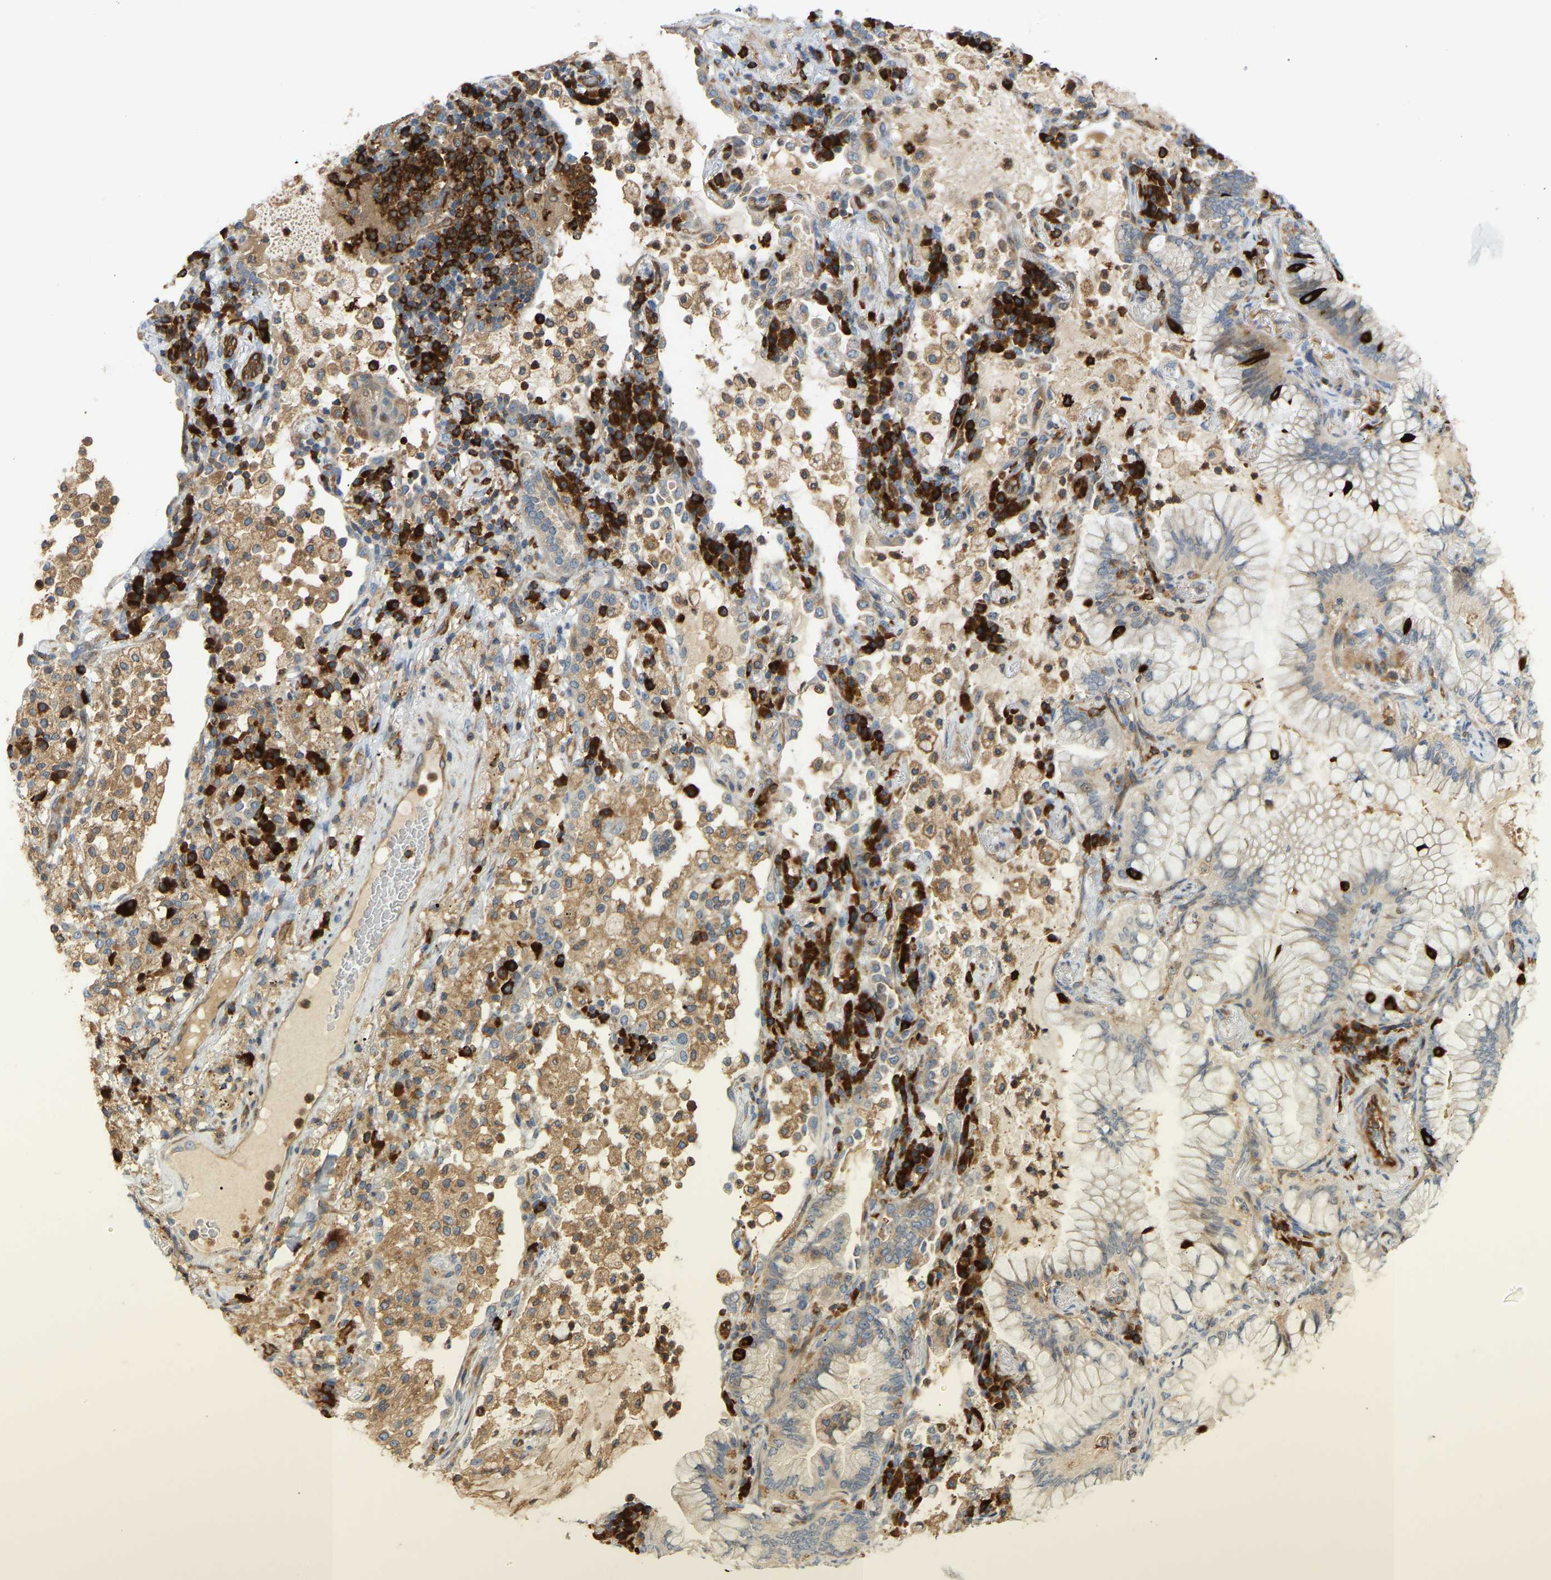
{"staining": {"intensity": "weak", "quantity": "<25%", "location": "cytoplasmic/membranous"}, "tissue": "lung cancer", "cell_type": "Tumor cells", "image_type": "cancer", "snomed": [{"axis": "morphology", "description": "Adenocarcinoma, NOS"}, {"axis": "topography", "description": "Lung"}], "caption": "Tumor cells show no significant protein expression in lung adenocarcinoma.", "gene": "PLCG2", "patient": {"sex": "female", "age": 70}}